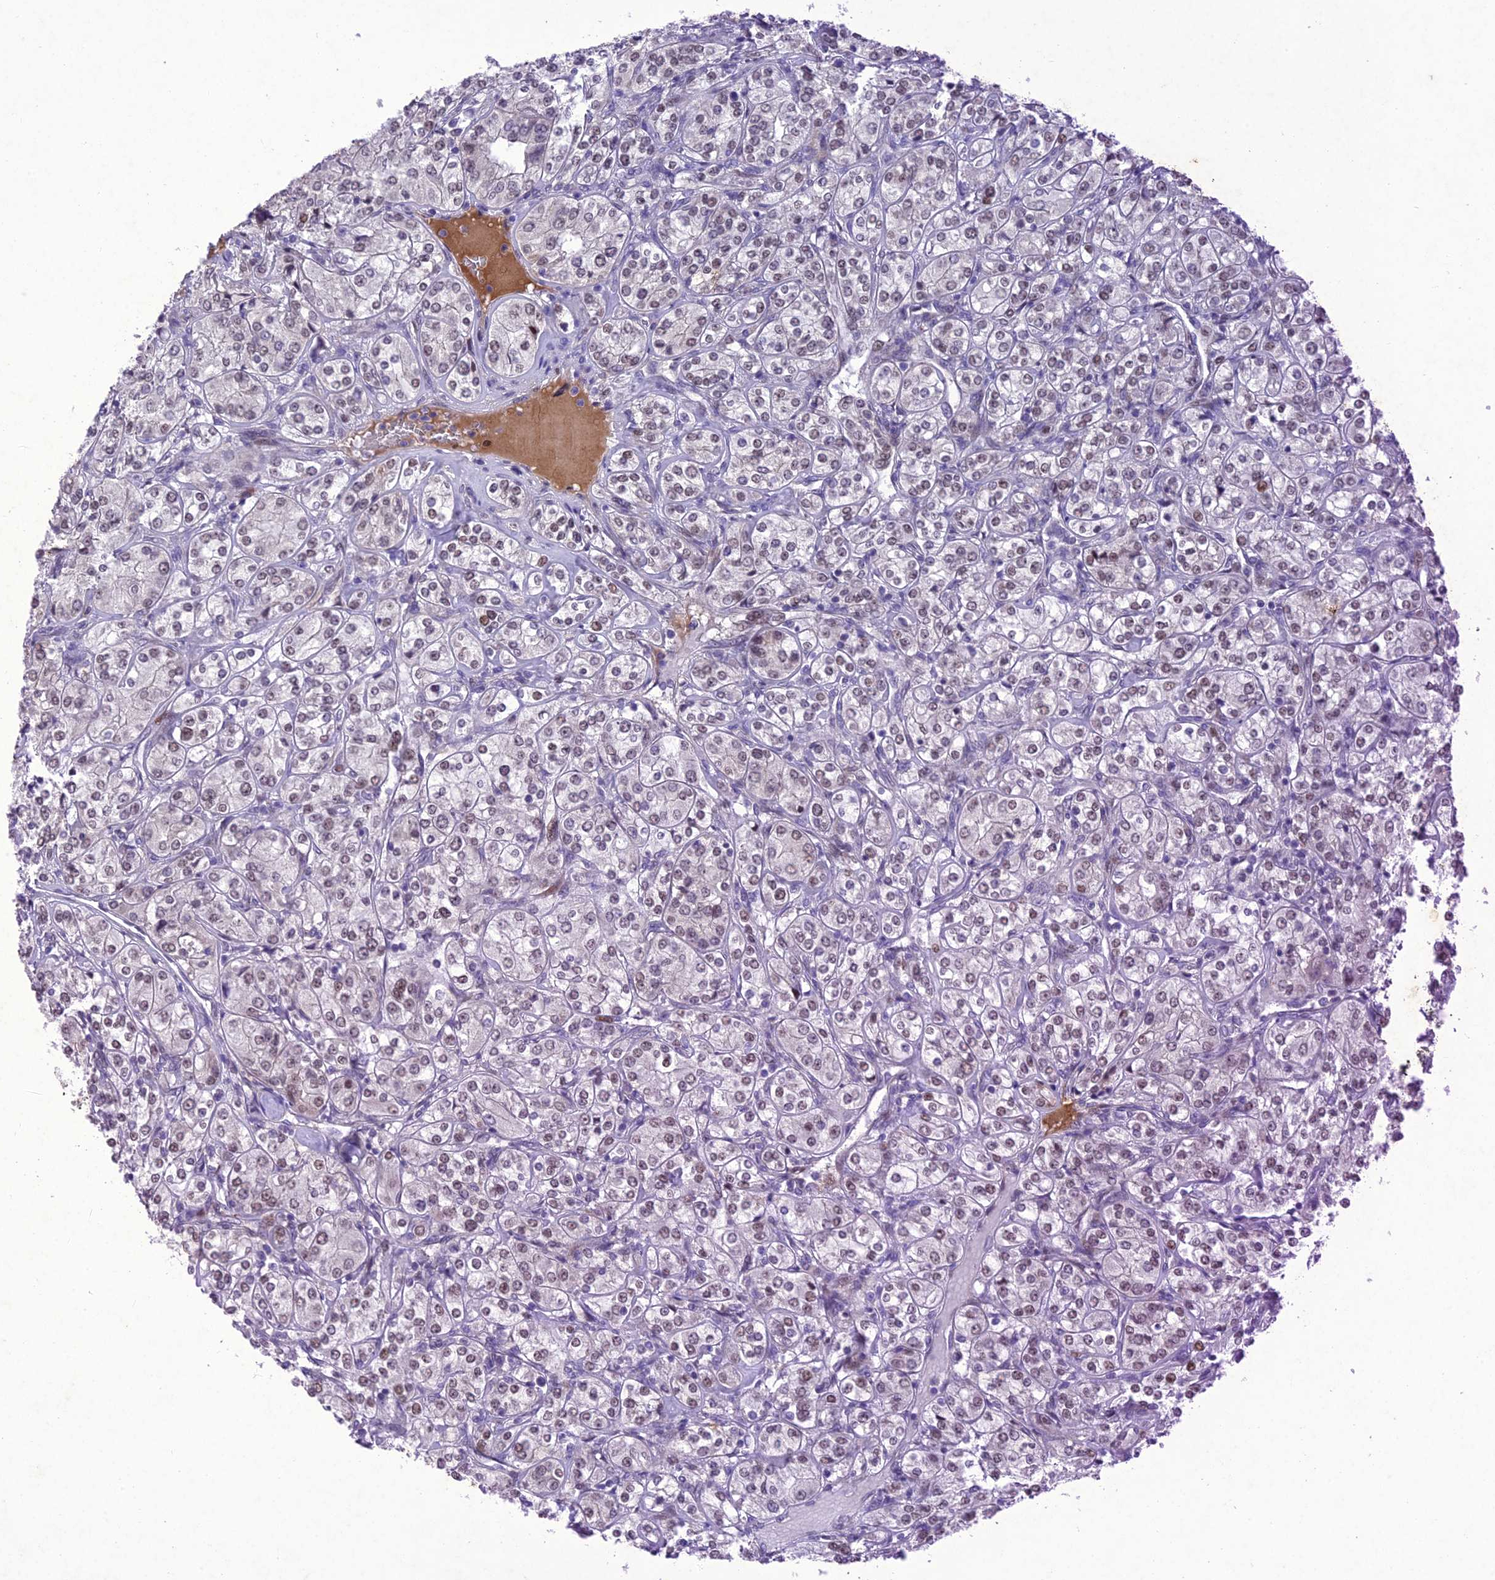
{"staining": {"intensity": "weak", "quantity": "25%-75%", "location": "nuclear"}, "tissue": "renal cancer", "cell_type": "Tumor cells", "image_type": "cancer", "snomed": [{"axis": "morphology", "description": "Adenocarcinoma, NOS"}, {"axis": "topography", "description": "Kidney"}], "caption": "Protein staining of adenocarcinoma (renal) tissue displays weak nuclear staining in approximately 25%-75% of tumor cells.", "gene": "ANKRD52", "patient": {"sex": "male", "age": 77}}